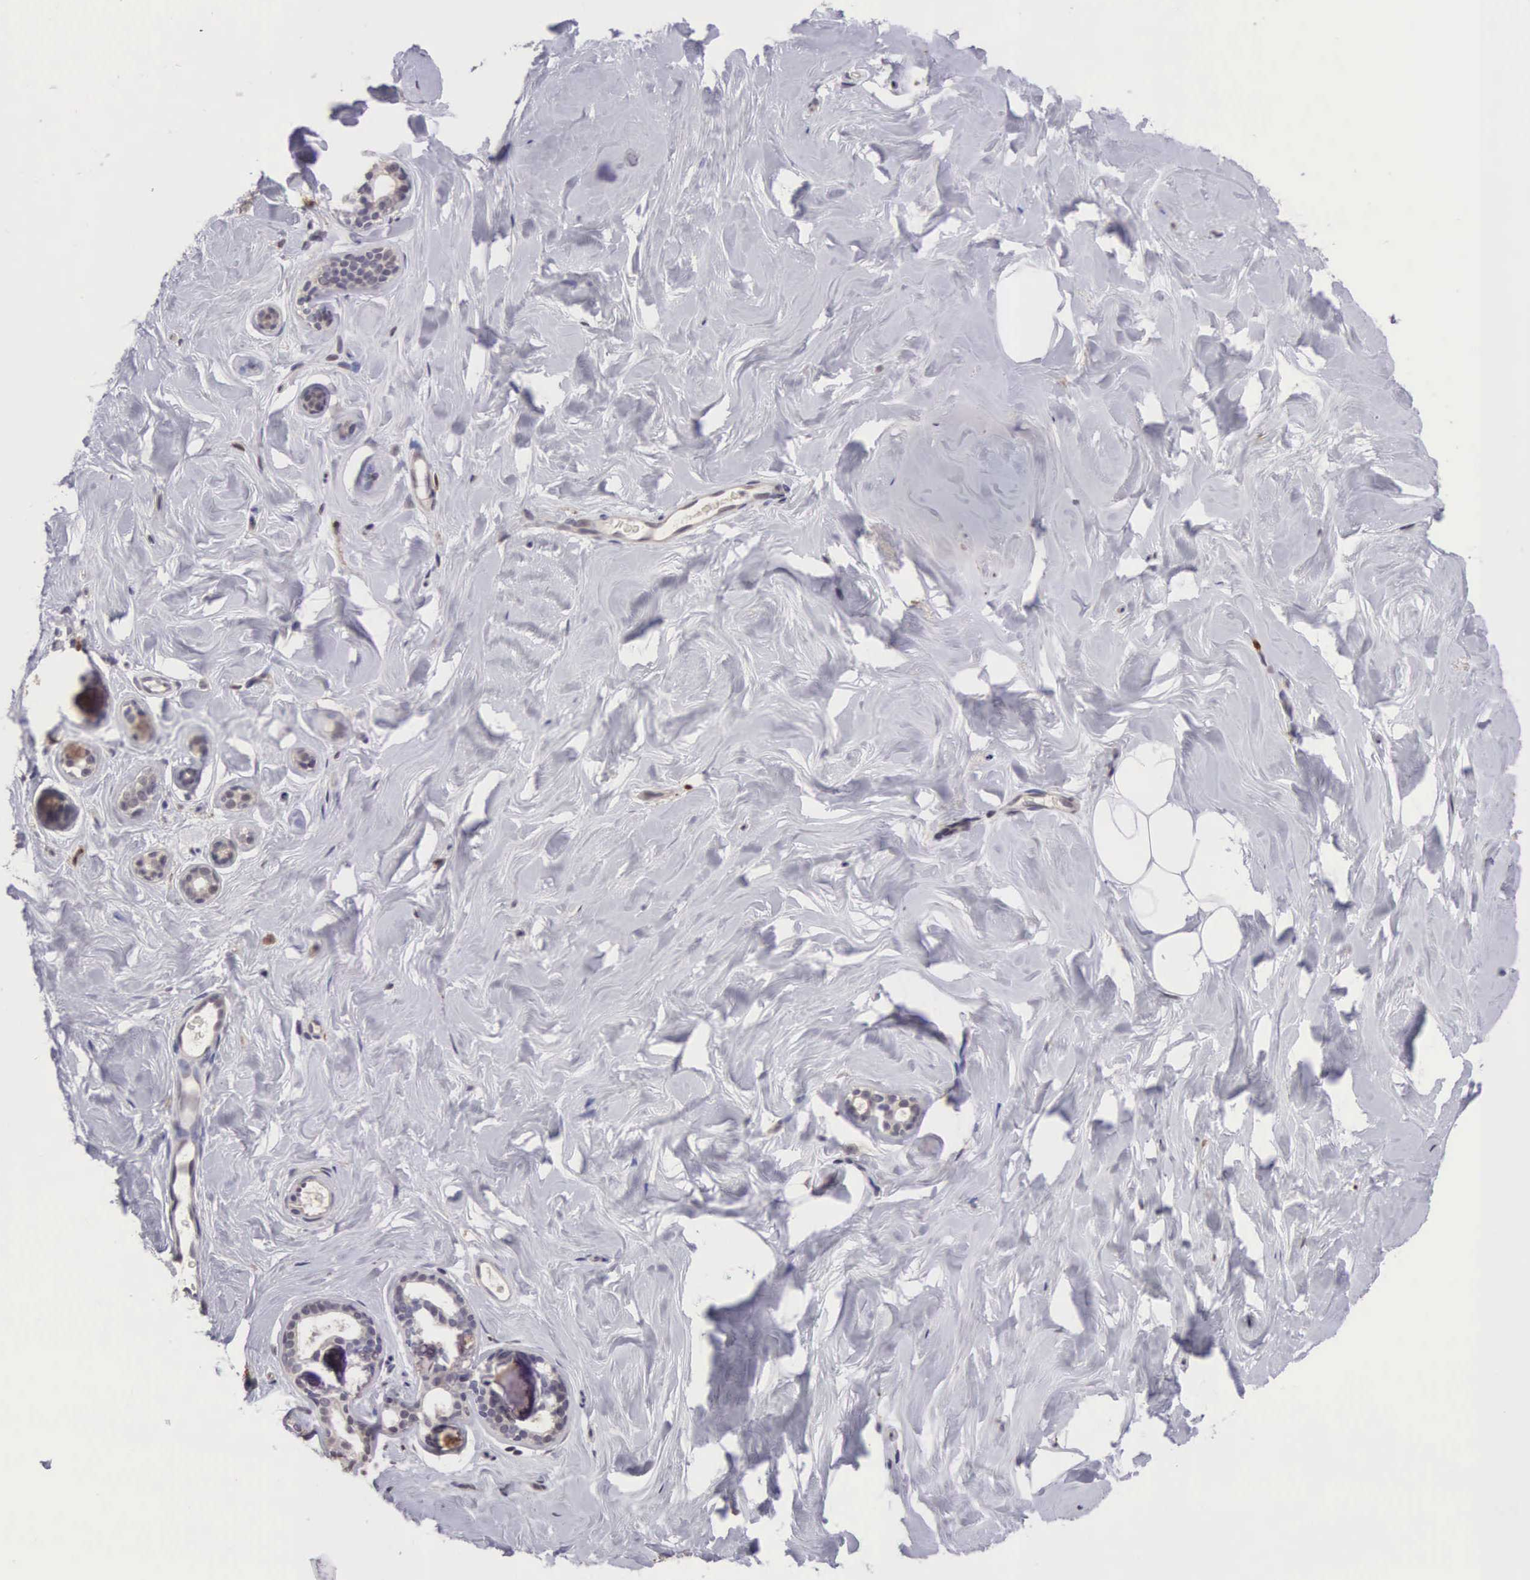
{"staining": {"intensity": "negative", "quantity": "none", "location": "none"}, "tissue": "breast", "cell_type": "Adipocytes", "image_type": "normal", "snomed": [{"axis": "morphology", "description": "Normal tissue, NOS"}, {"axis": "topography", "description": "Breast"}], "caption": "Immunohistochemical staining of unremarkable breast exhibits no significant positivity in adipocytes.", "gene": "CDC45", "patient": {"sex": "female", "age": 54}}